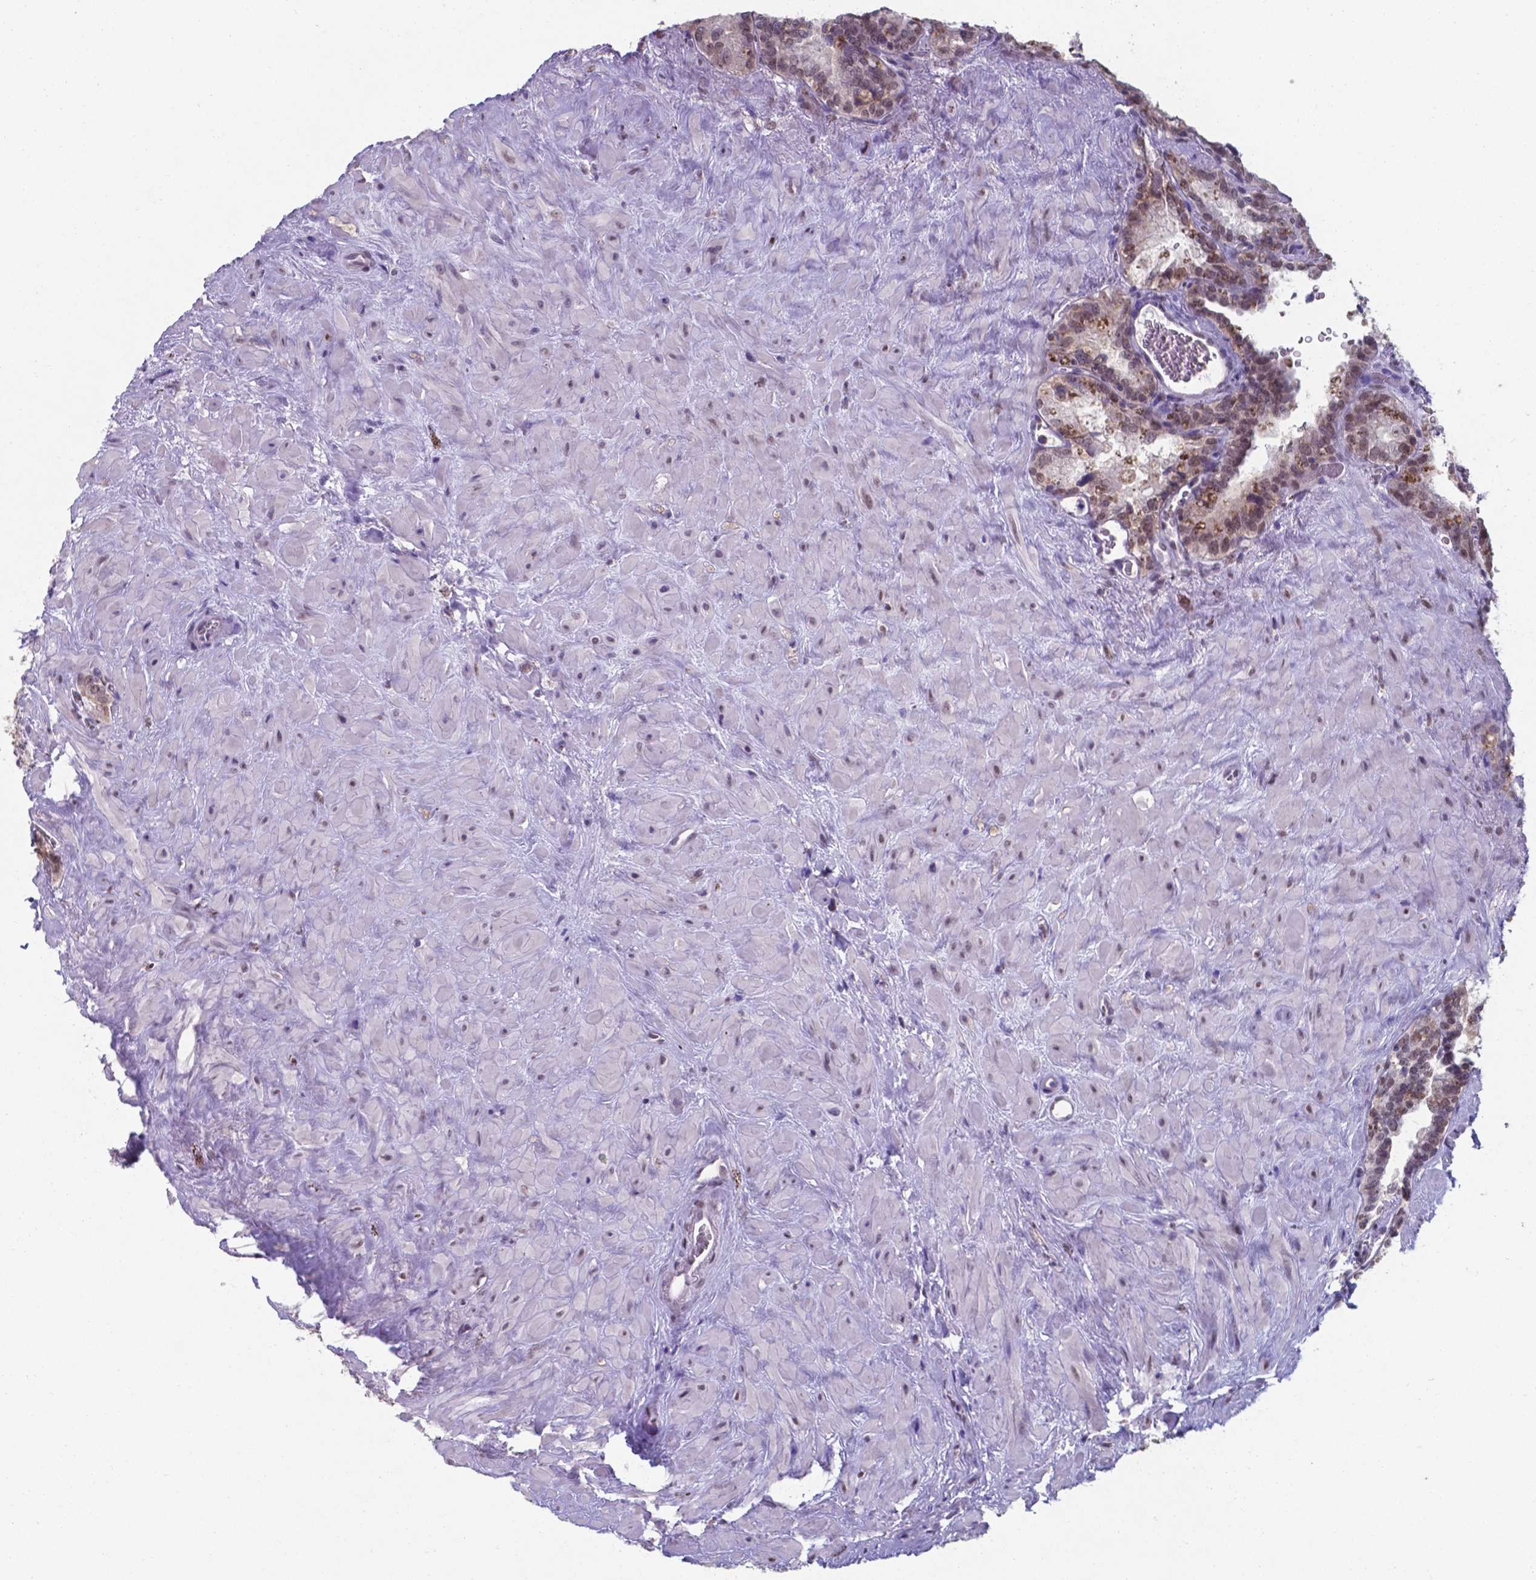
{"staining": {"intensity": "weak", "quantity": "25%-75%", "location": "cytoplasmic/membranous,nuclear"}, "tissue": "seminal vesicle", "cell_type": "Glandular cells", "image_type": "normal", "snomed": [{"axis": "morphology", "description": "Normal tissue, NOS"}, {"axis": "topography", "description": "Prostate"}, {"axis": "topography", "description": "Seminal veicle"}], "caption": "The image shows staining of normal seminal vesicle, revealing weak cytoplasmic/membranous,nuclear protein staining (brown color) within glandular cells.", "gene": "UBE2E2", "patient": {"sex": "male", "age": 71}}